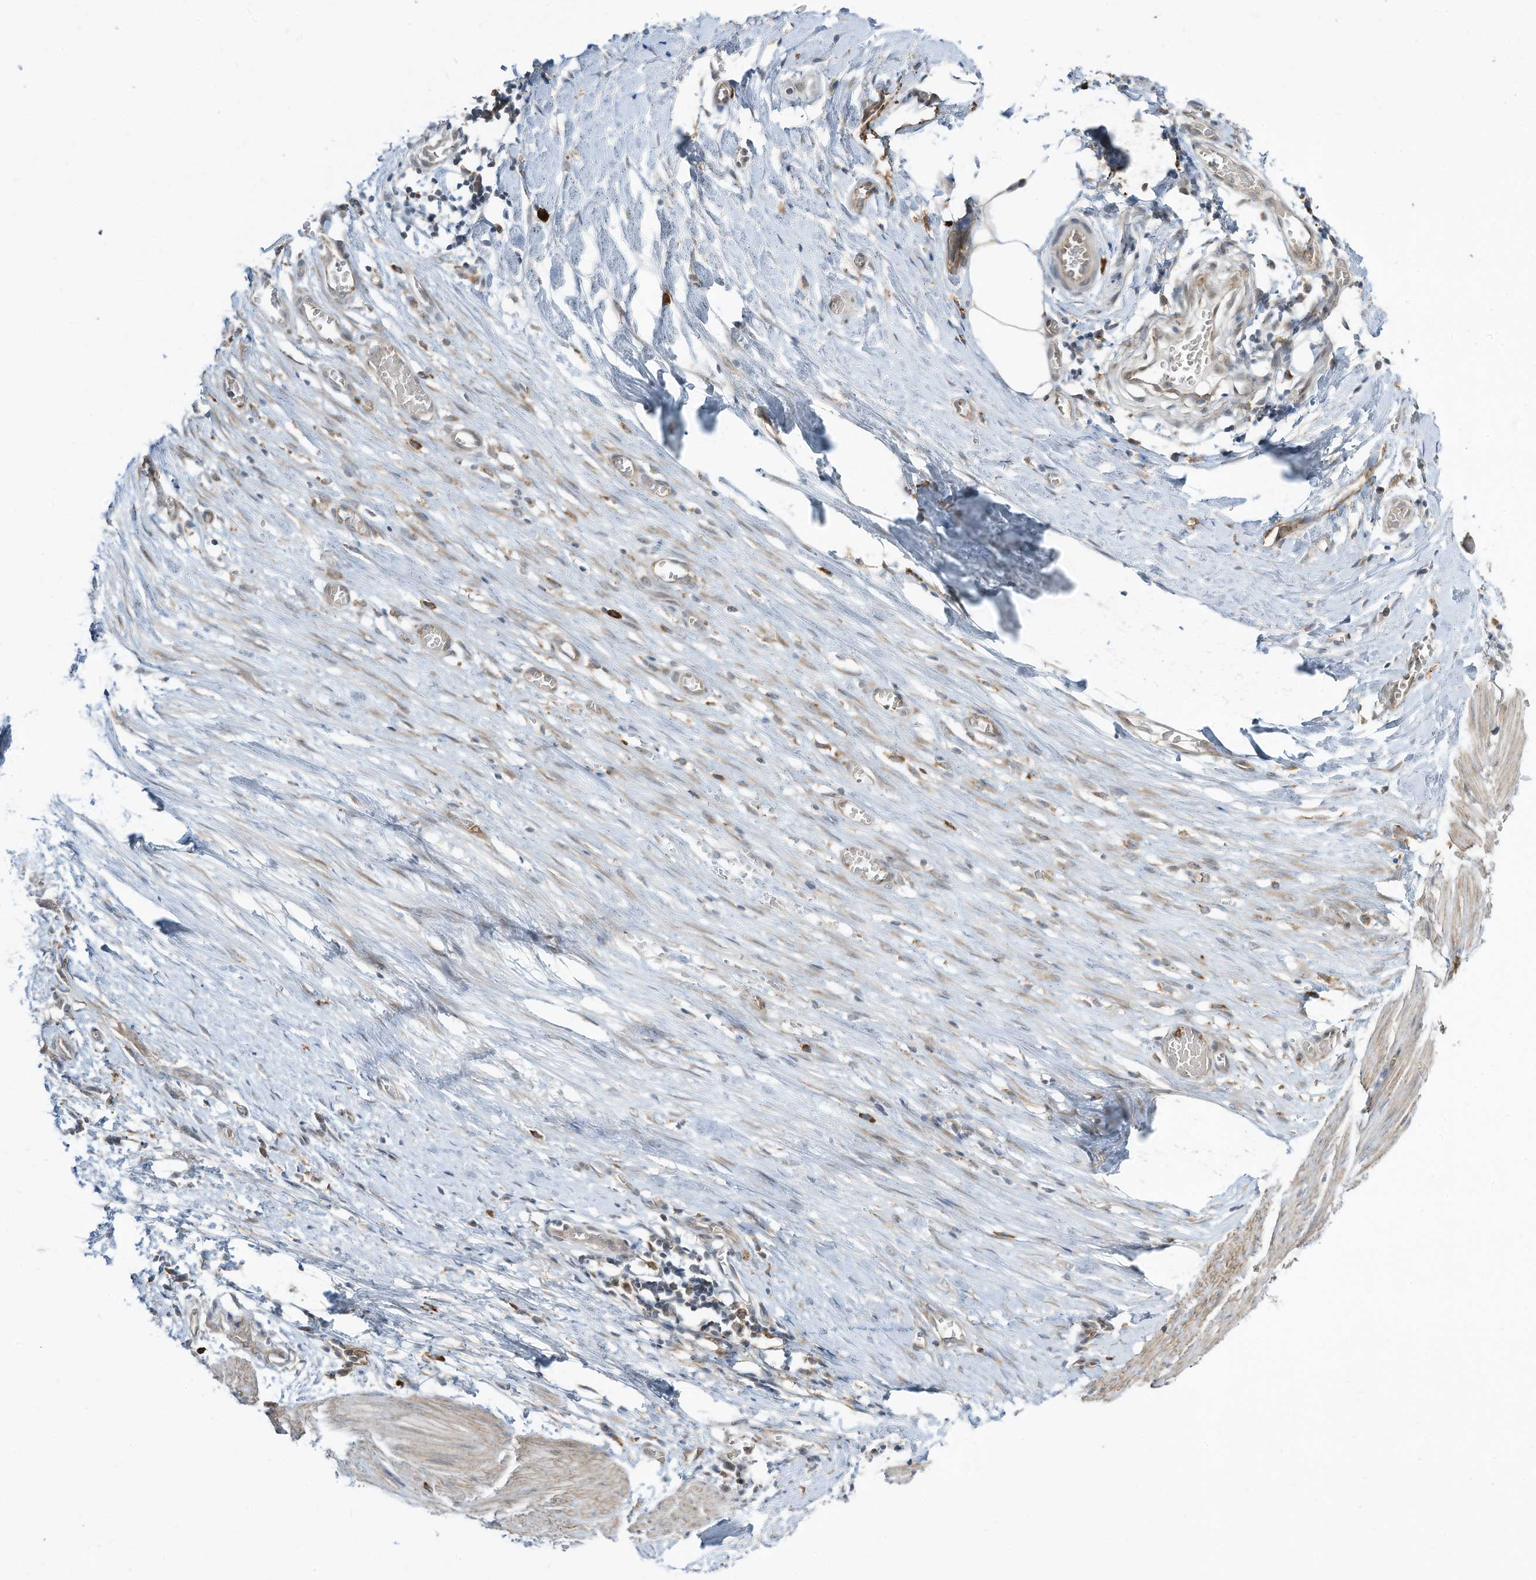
{"staining": {"intensity": "weak", "quantity": "25%-75%", "location": "cytoplasmic/membranous"}, "tissue": "smooth muscle", "cell_type": "Smooth muscle cells", "image_type": "normal", "snomed": [{"axis": "morphology", "description": "Normal tissue, NOS"}, {"axis": "morphology", "description": "Adenocarcinoma, NOS"}, {"axis": "topography", "description": "Colon"}, {"axis": "topography", "description": "Peripheral nerve tissue"}], "caption": "Immunohistochemical staining of normal smooth muscle reveals 25%-75% levels of weak cytoplasmic/membranous protein staining in about 25%-75% of smooth muscle cells. (DAB (3,3'-diaminobenzidine) = brown stain, brightfield microscopy at high magnification).", "gene": "DZIP3", "patient": {"sex": "male", "age": 14}}